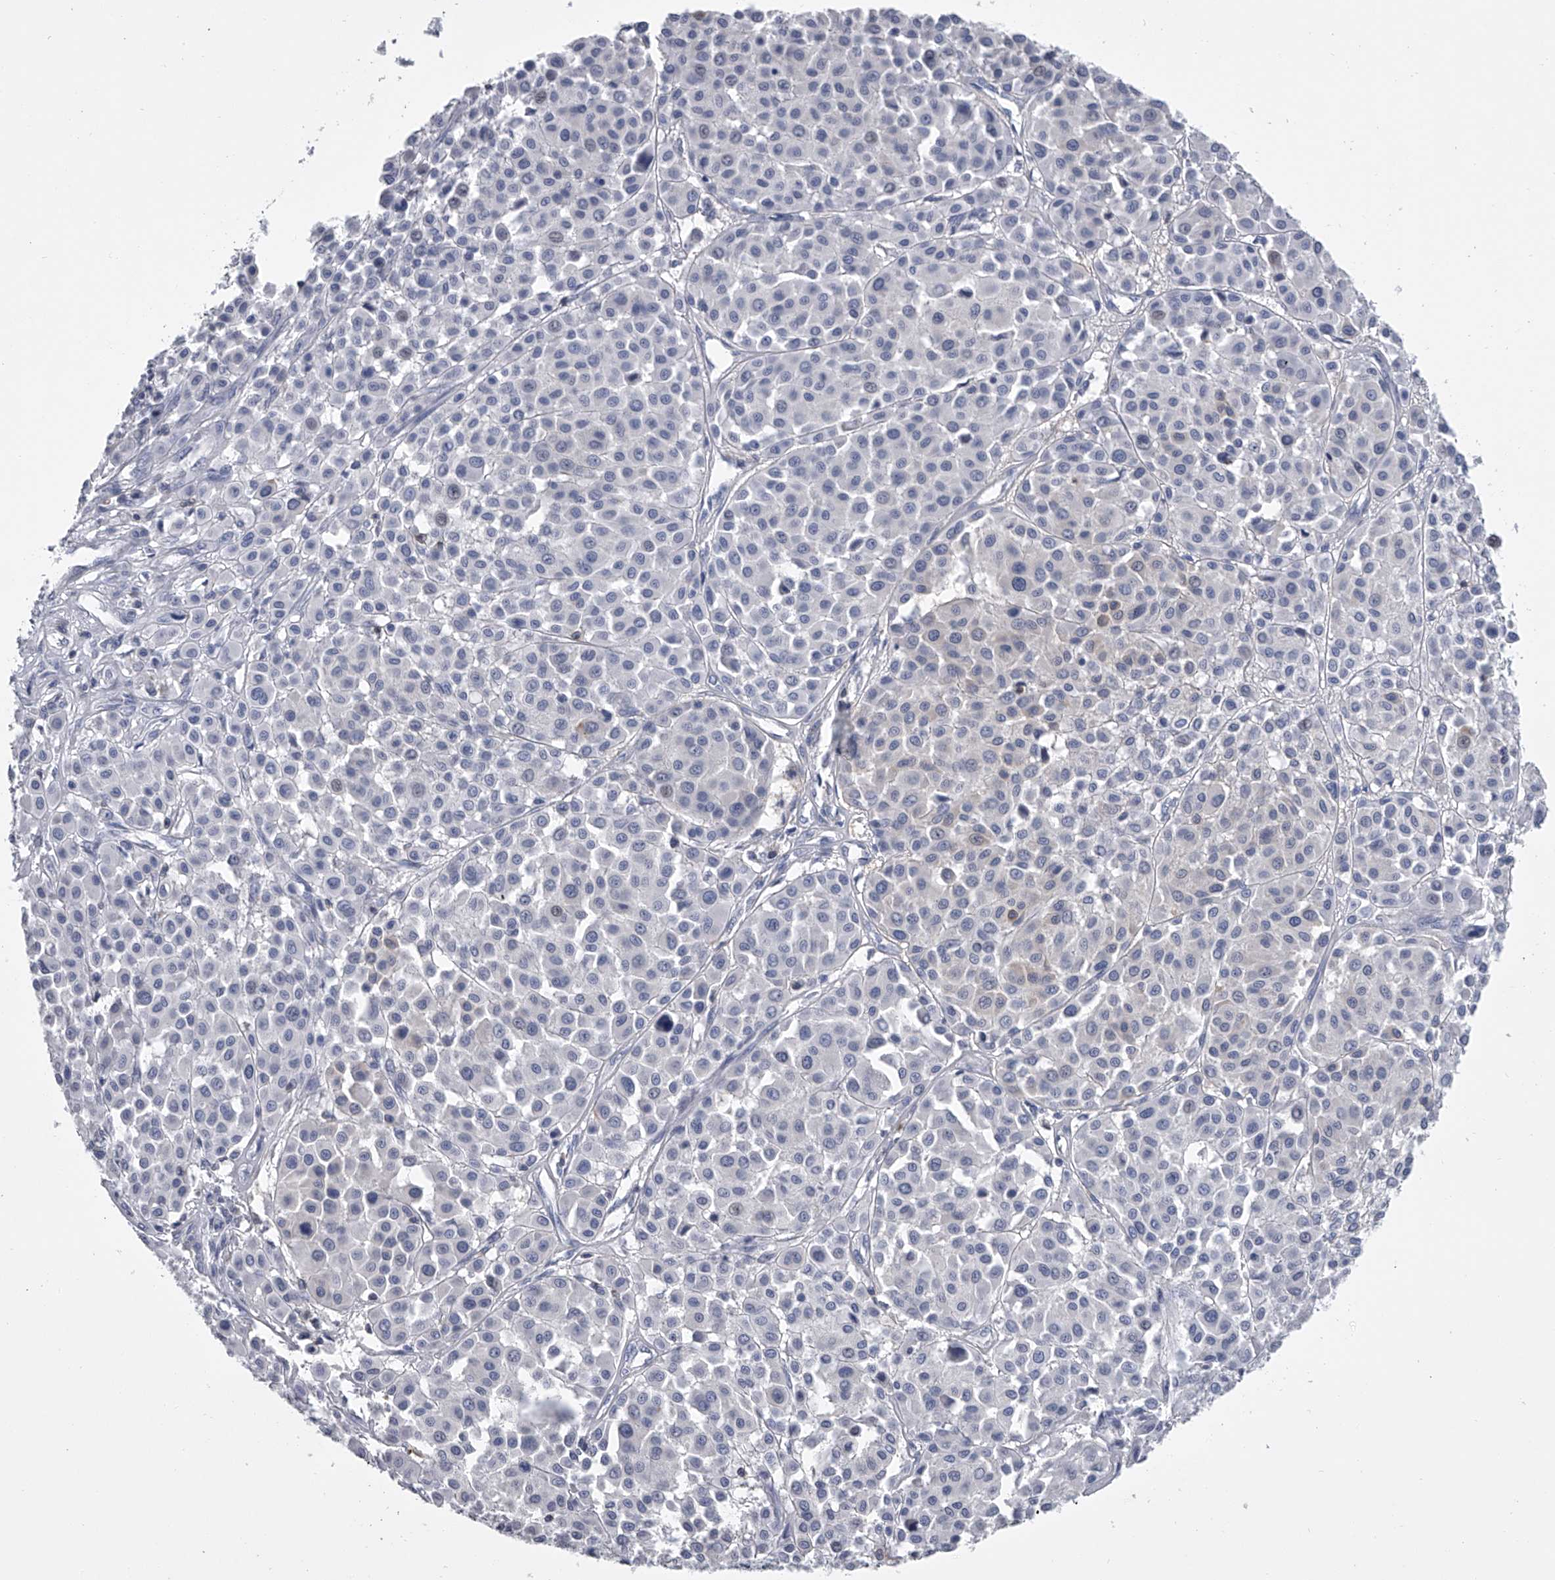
{"staining": {"intensity": "negative", "quantity": "none", "location": "none"}, "tissue": "melanoma", "cell_type": "Tumor cells", "image_type": "cancer", "snomed": [{"axis": "morphology", "description": "Malignant melanoma, Metastatic site"}, {"axis": "topography", "description": "Soft tissue"}], "caption": "High power microscopy image of an IHC micrograph of melanoma, revealing no significant positivity in tumor cells.", "gene": "TASP1", "patient": {"sex": "male", "age": 41}}